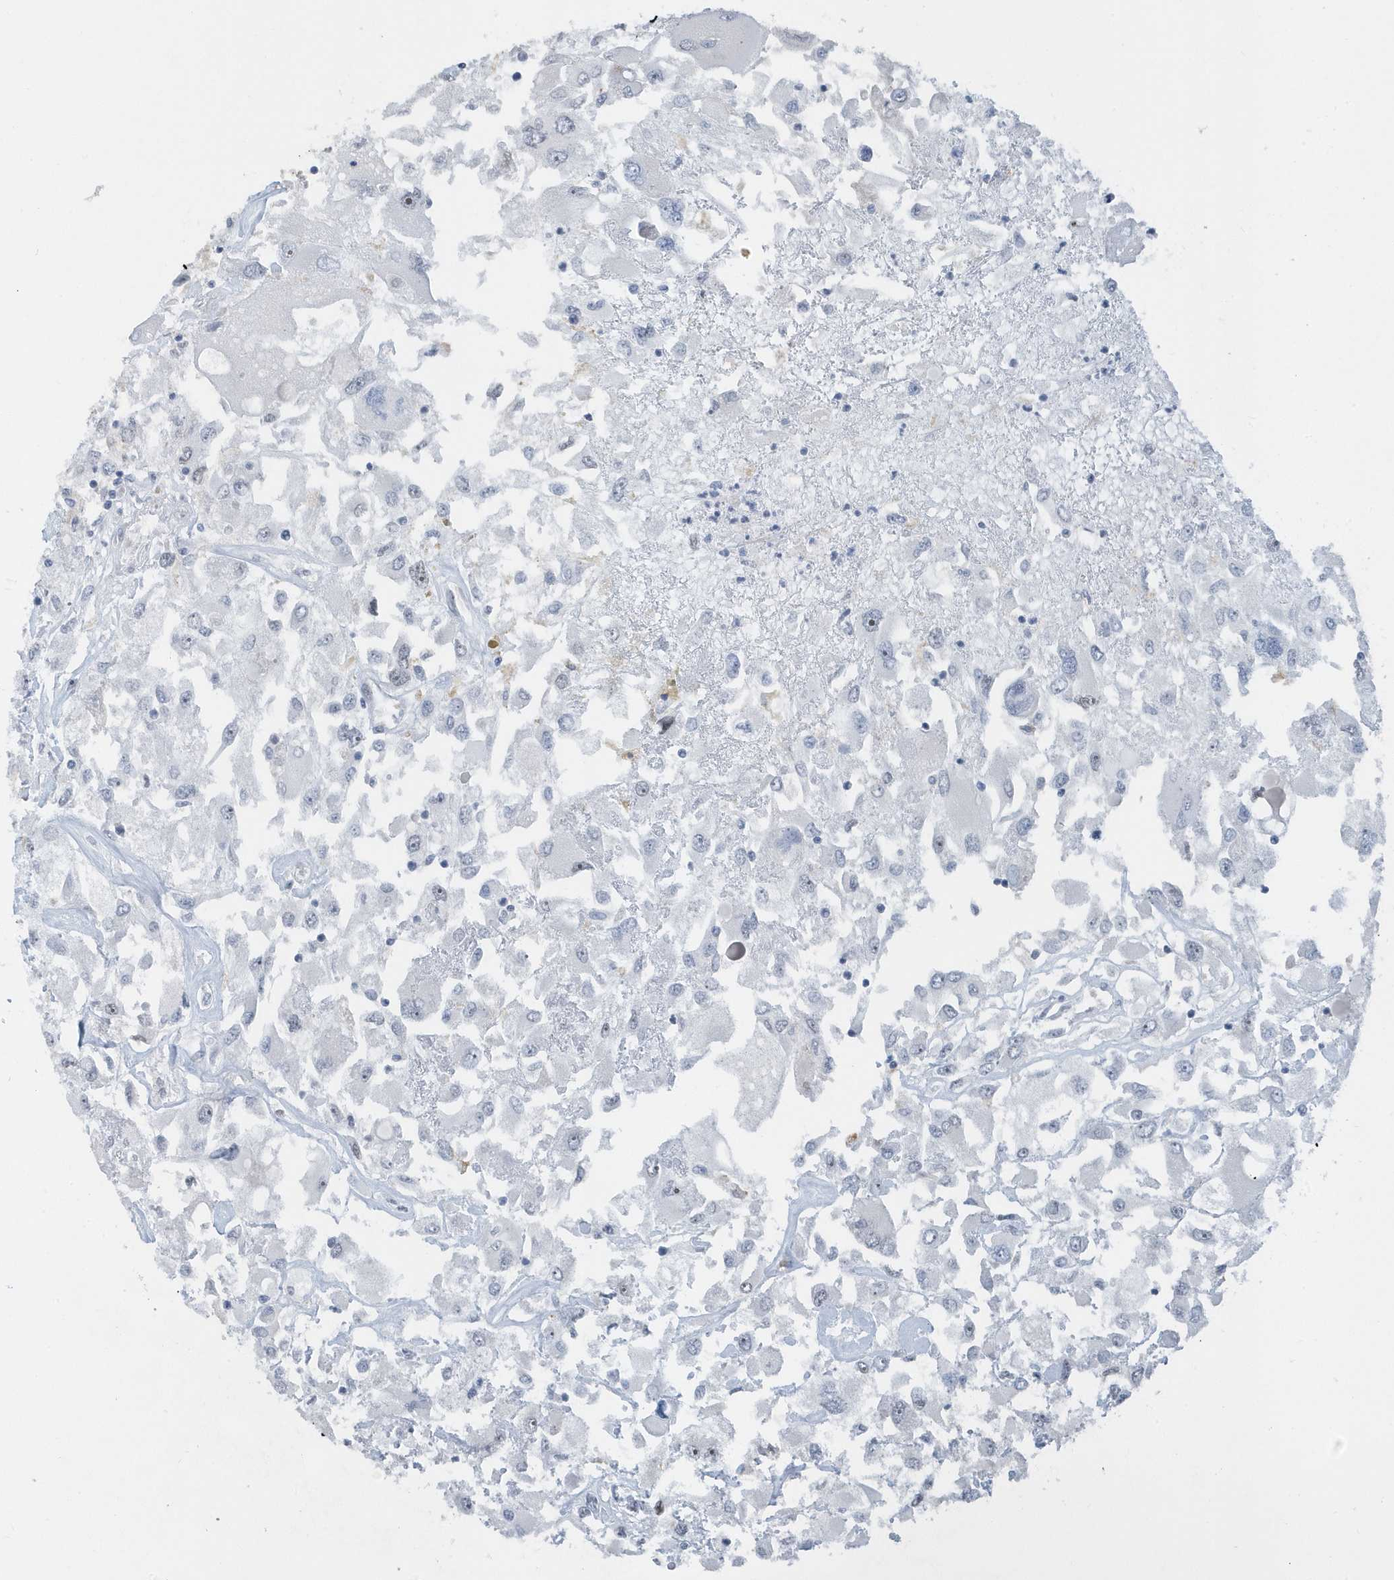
{"staining": {"intensity": "negative", "quantity": "none", "location": "none"}, "tissue": "renal cancer", "cell_type": "Tumor cells", "image_type": "cancer", "snomed": [{"axis": "morphology", "description": "Adenocarcinoma, NOS"}, {"axis": "topography", "description": "Kidney"}], "caption": "DAB (3,3'-diaminobenzidine) immunohistochemical staining of adenocarcinoma (renal) exhibits no significant positivity in tumor cells.", "gene": "RPF2", "patient": {"sex": "female", "age": 52}}